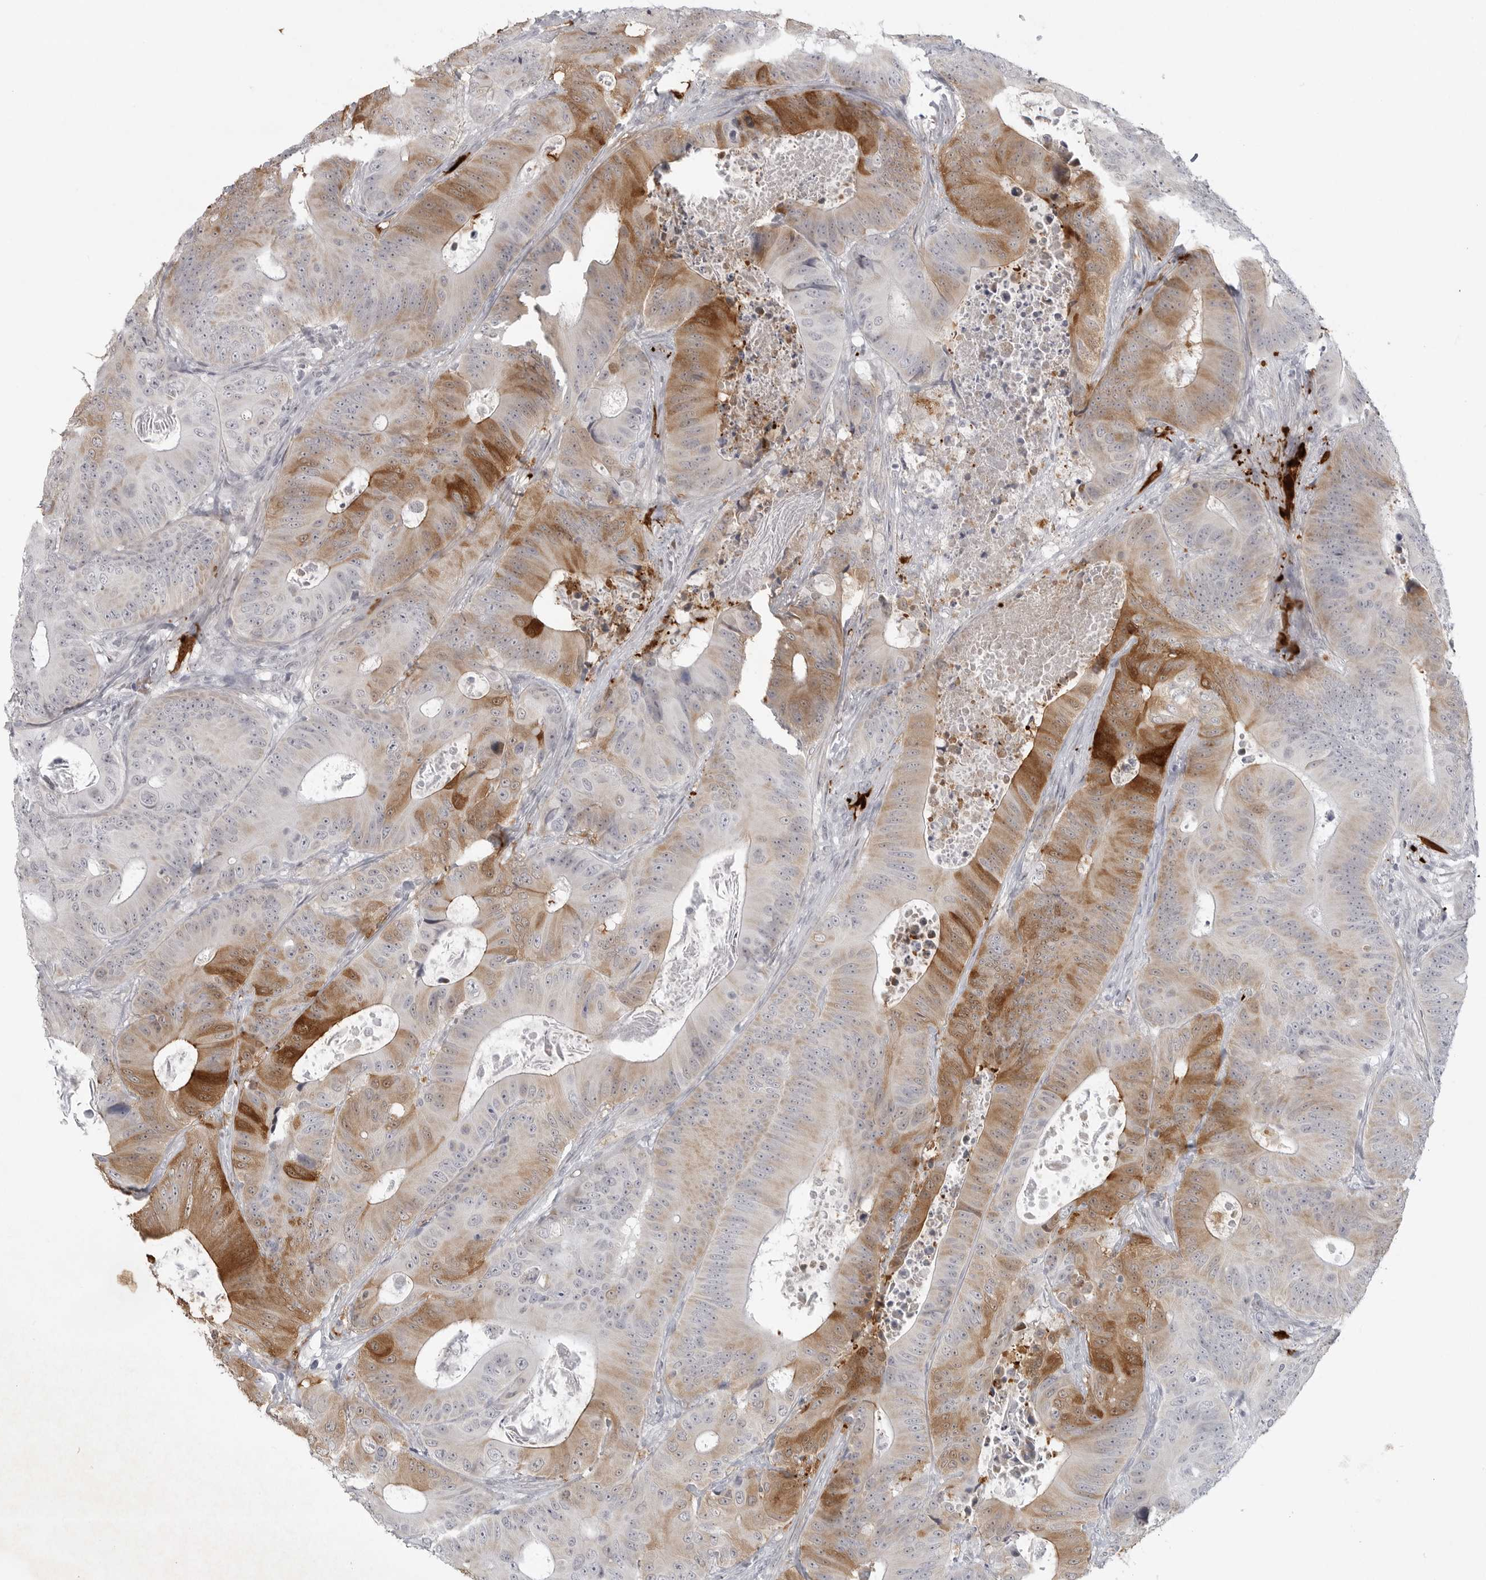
{"staining": {"intensity": "moderate", "quantity": "25%-75%", "location": "cytoplasmic/membranous"}, "tissue": "colorectal cancer", "cell_type": "Tumor cells", "image_type": "cancer", "snomed": [{"axis": "morphology", "description": "Adenocarcinoma, NOS"}, {"axis": "topography", "description": "Colon"}], "caption": "An image of colorectal cancer (adenocarcinoma) stained for a protein reveals moderate cytoplasmic/membranous brown staining in tumor cells.", "gene": "TCTN3", "patient": {"sex": "male", "age": 83}}